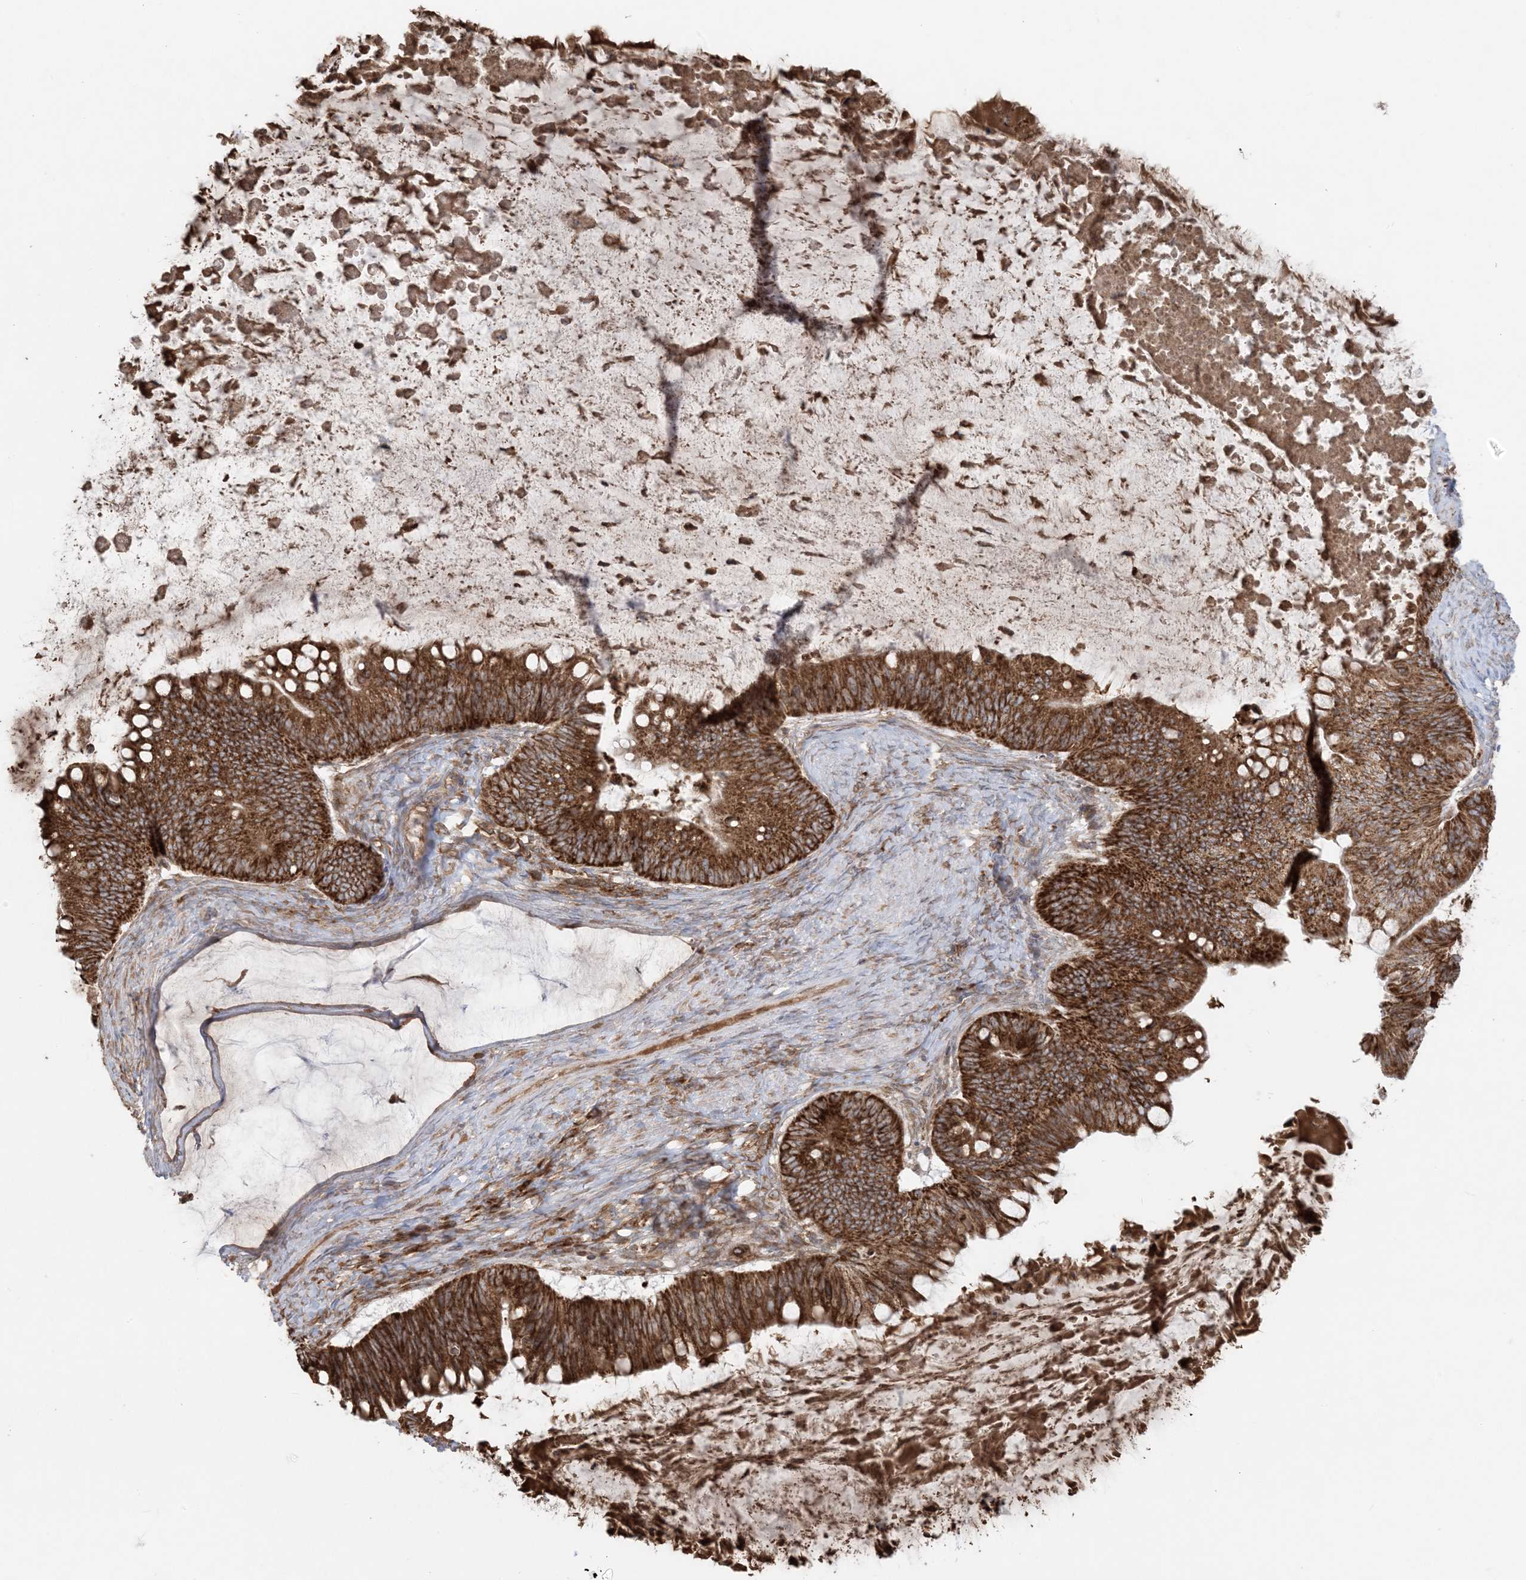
{"staining": {"intensity": "strong", "quantity": ">75%", "location": "cytoplasmic/membranous"}, "tissue": "ovarian cancer", "cell_type": "Tumor cells", "image_type": "cancer", "snomed": [{"axis": "morphology", "description": "Cystadenocarcinoma, mucinous, NOS"}, {"axis": "topography", "description": "Ovary"}], "caption": "There is high levels of strong cytoplasmic/membranous expression in tumor cells of ovarian cancer, as demonstrated by immunohistochemical staining (brown color).", "gene": "UBXN4", "patient": {"sex": "female", "age": 61}}